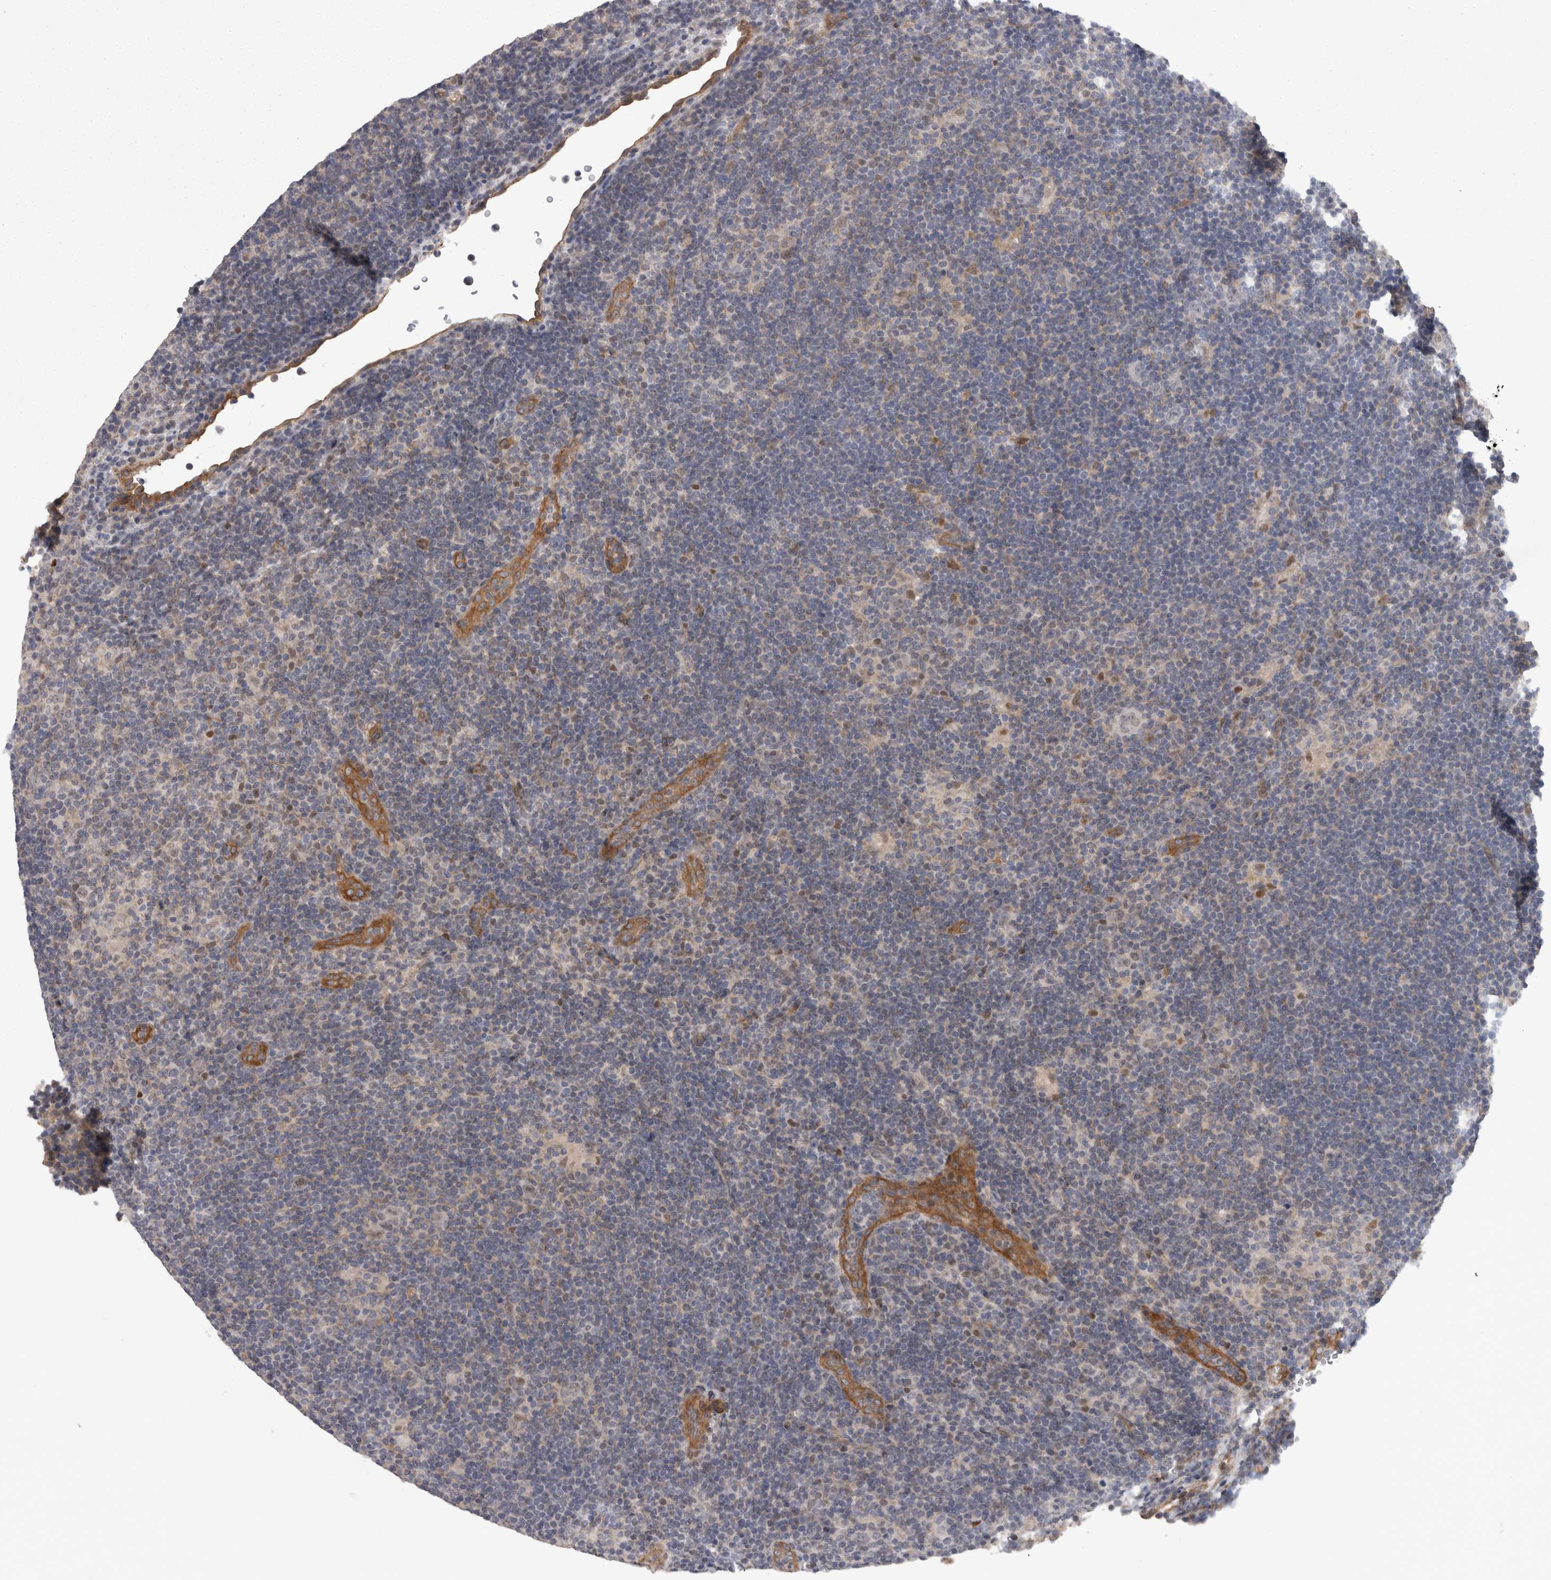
{"staining": {"intensity": "negative", "quantity": "none", "location": "none"}, "tissue": "lymphoma", "cell_type": "Tumor cells", "image_type": "cancer", "snomed": [{"axis": "morphology", "description": "Hodgkin's disease, NOS"}, {"axis": "topography", "description": "Lymph node"}], "caption": "There is no significant expression in tumor cells of Hodgkin's disease.", "gene": "RMDN1", "patient": {"sex": "female", "age": 57}}